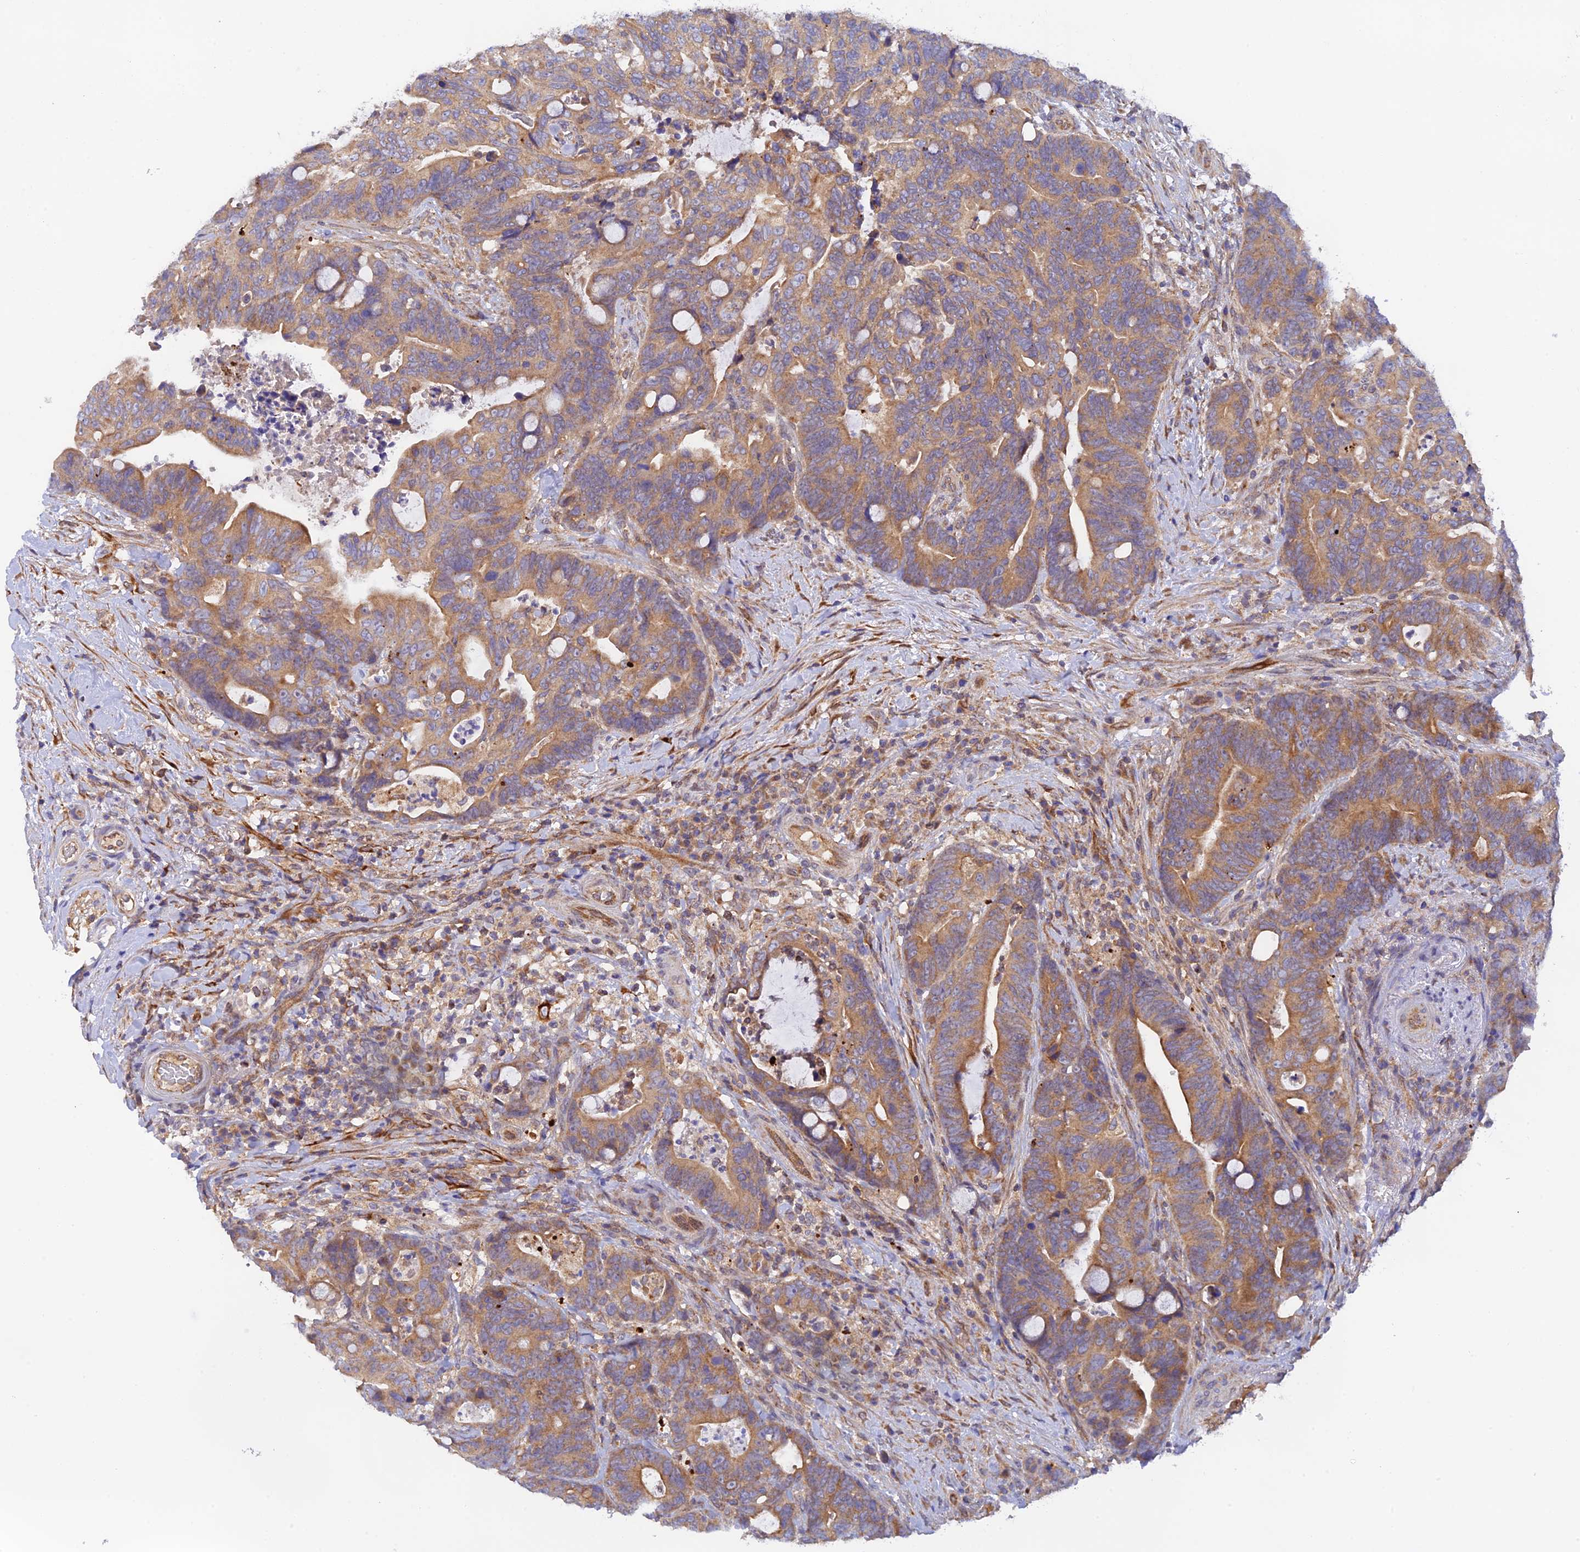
{"staining": {"intensity": "moderate", "quantity": ">75%", "location": "cytoplasmic/membranous"}, "tissue": "colorectal cancer", "cell_type": "Tumor cells", "image_type": "cancer", "snomed": [{"axis": "morphology", "description": "Adenocarcinoma, NOS"}, {"axis": "topography", "description": "Colon"}], "caption": "Tumor cells show moderate cytoplasmic/membranous positivity in approximately >75% of cells in colorectal cancer (adenocarcinoma).", "gene": "RANBP6", "patient": {"sex": "female", "age": 82}}